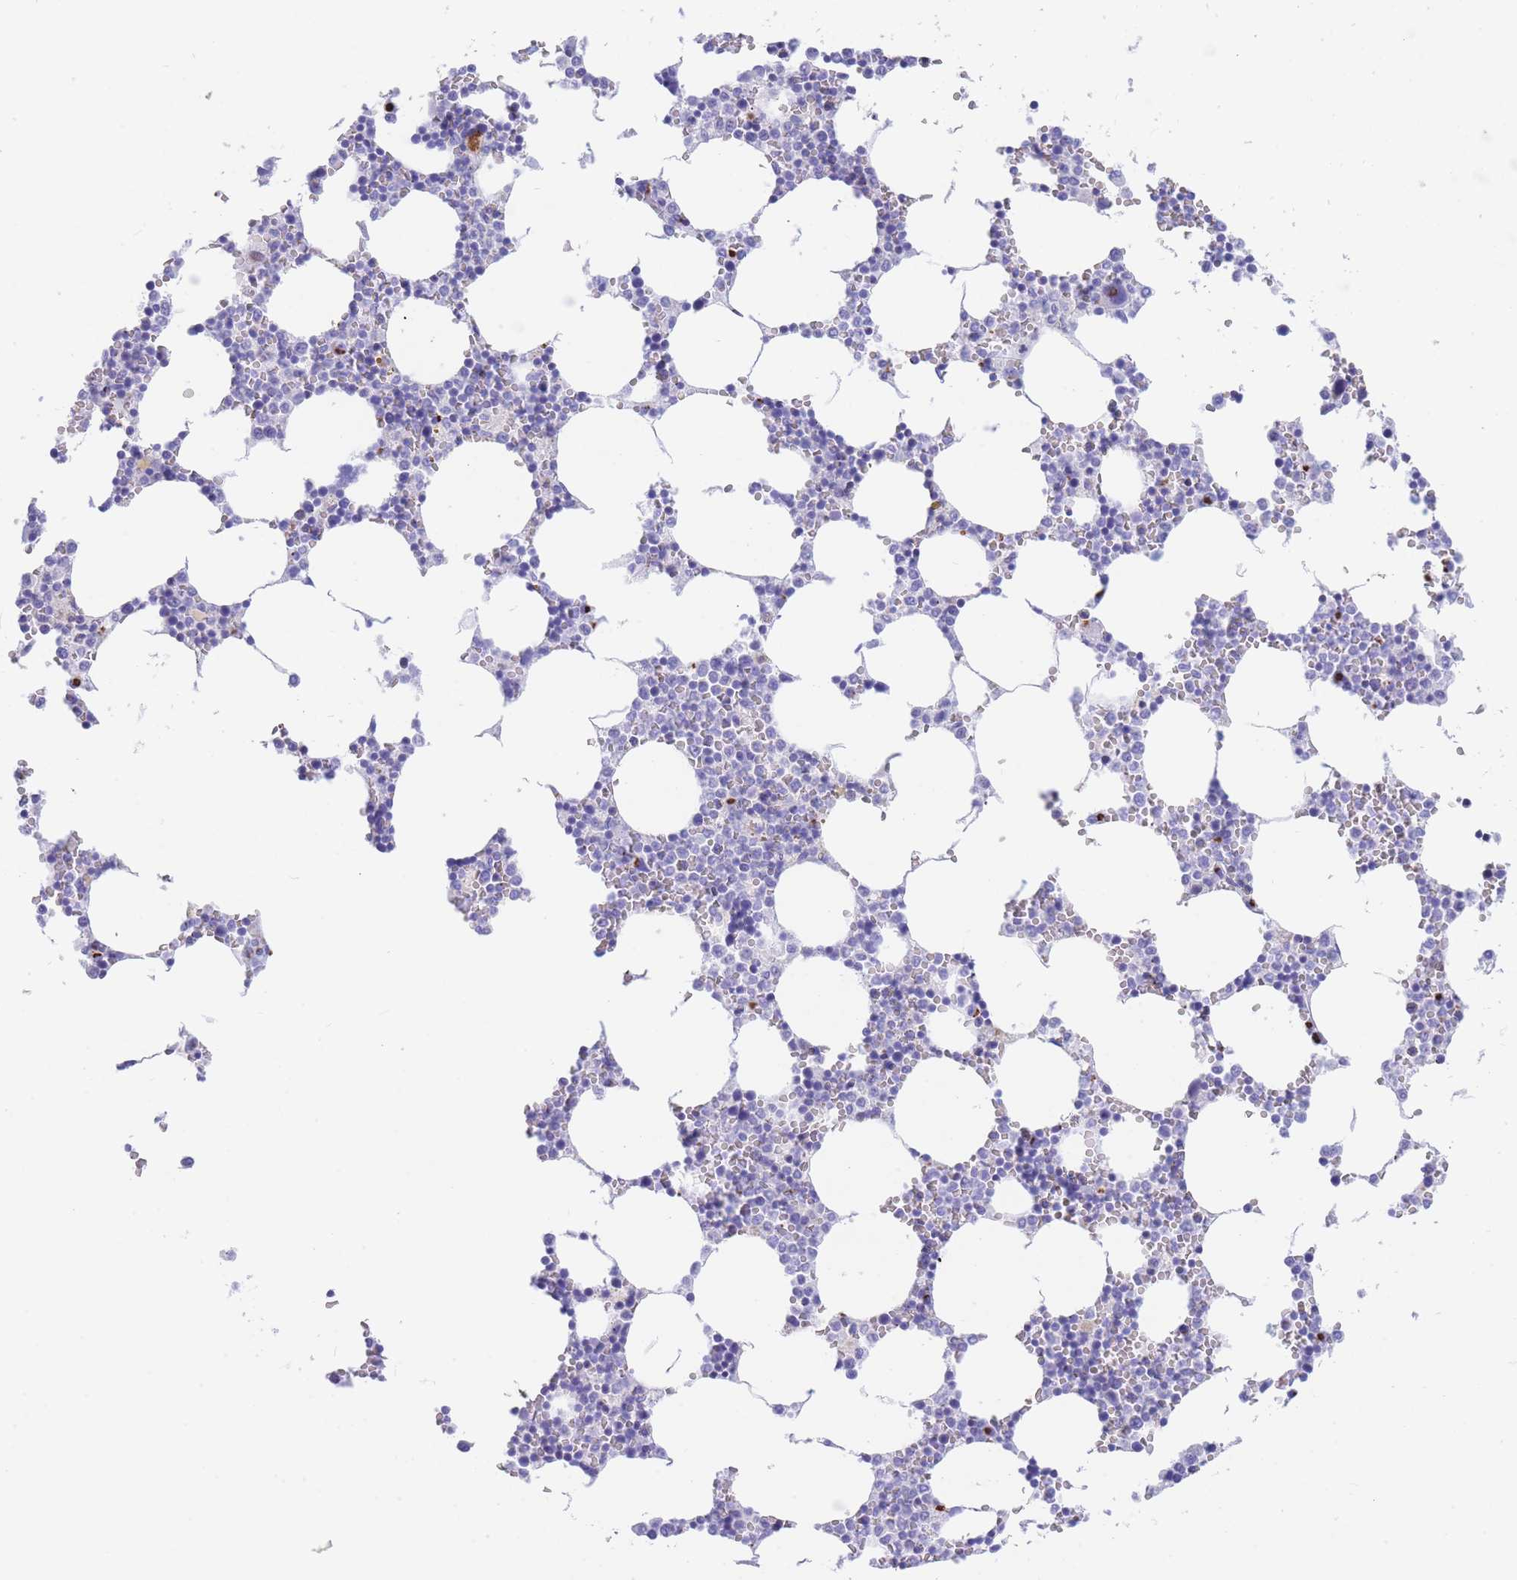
{"staining": {"intensity": "moderate", "quantity": "<25%", "location": "cytoplasmic/membranous"}, "tissue": "bone marrow", "cell_type": "Hematopoietic cells", "image_type": "normal", "snomed": [{"axis": "morphology", "description": "Normal tissue, NOS"}, {"axis": "topography", "description": "Bone marrow"}], "caption": "Protein expression analysis of normal bone marrow exhibits moderate cytoplasmic/membranous expression in about <25% of hematopoietic cells.", "gene": "FAM3C", "patient": {"sex": "female", "age": 64}}